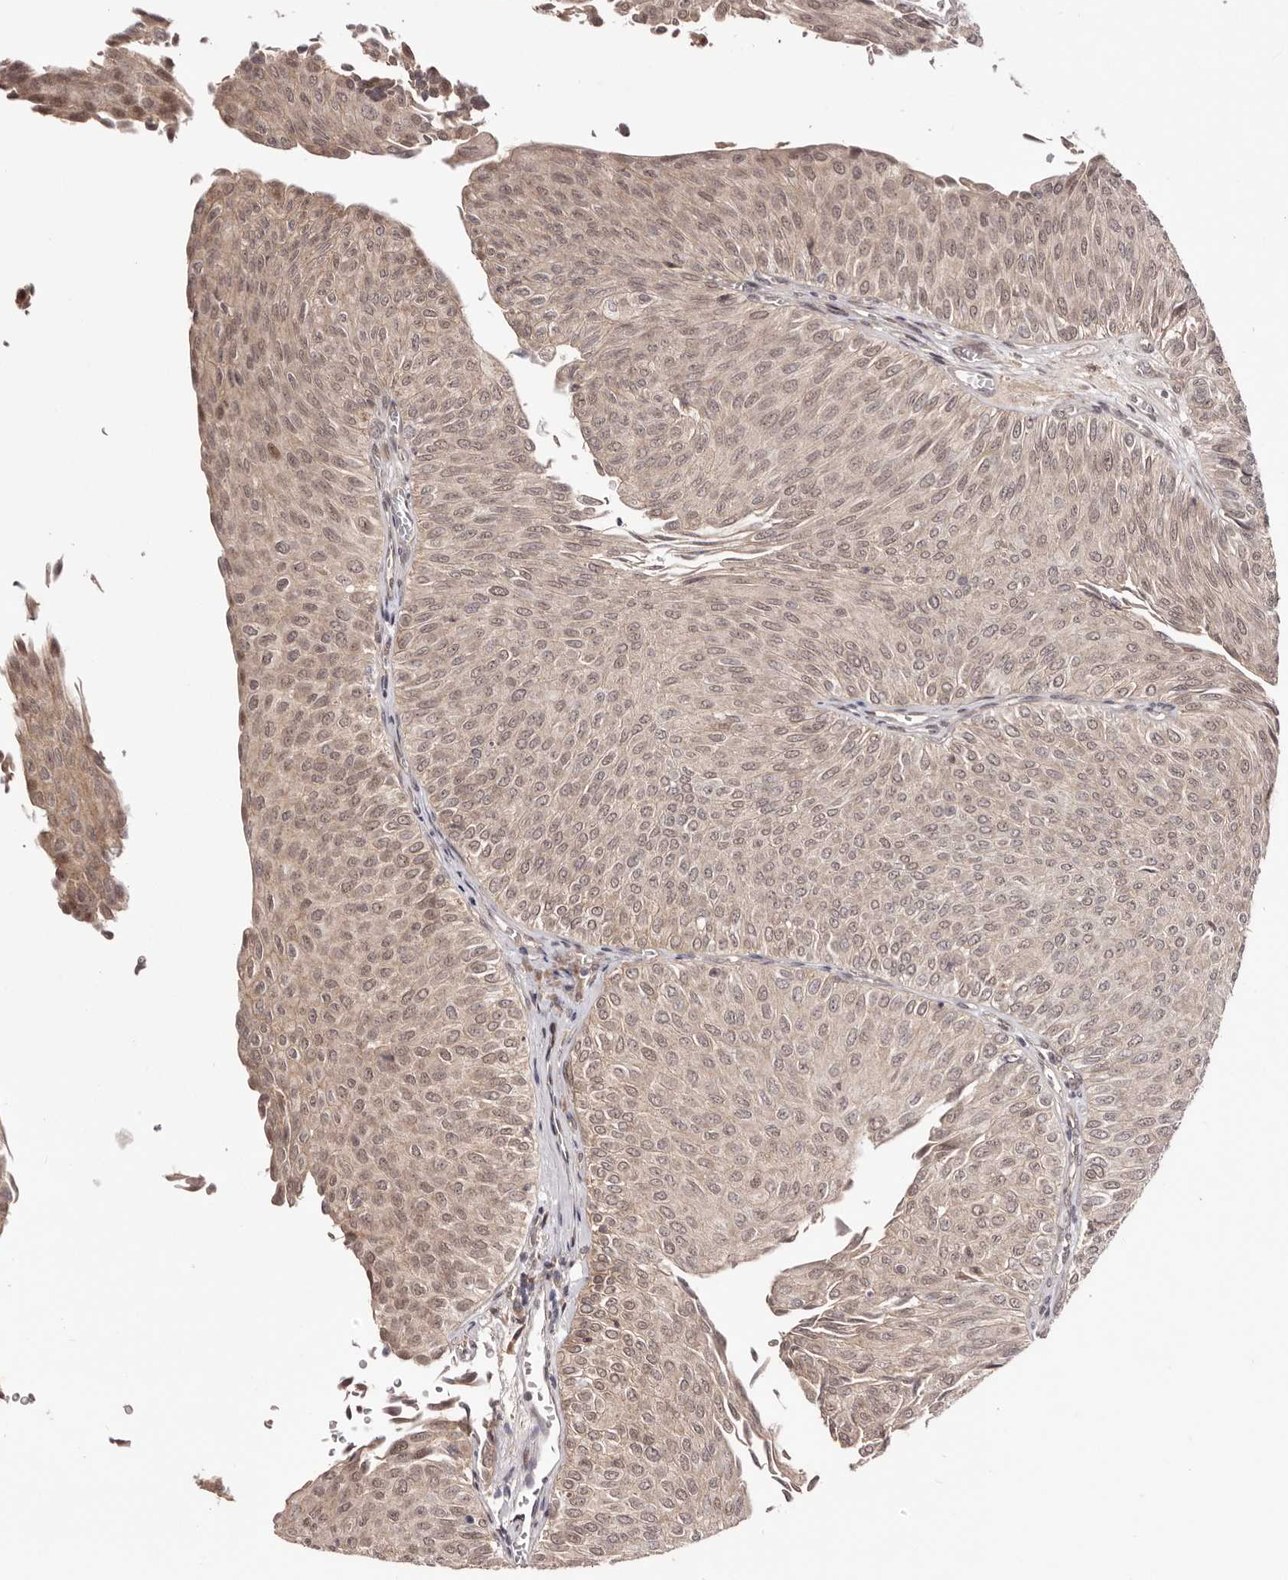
{"staining": {"intensity": "weak", "quantity": ">75%", "location": "cytoplasmic/membranous,nuclear"}, "tissue": "urothelial cancer", "cell_type": "Tumor cells", "image_type": "cancer", "snomed": [{"axis": "morphology", "description": "Urothelial carcinoma, Low grade"}, {"axis": "topography", "description": "Urinary bladder"}], "caption": "Urothelial cancer was stained to show a protein in brown. There is low levels of weak cytoplasmic/membranous and nuclear expression in about >75% of tumor cells.", "gene": "EGR3", "patient": {"sex": "male", "age": 78}}